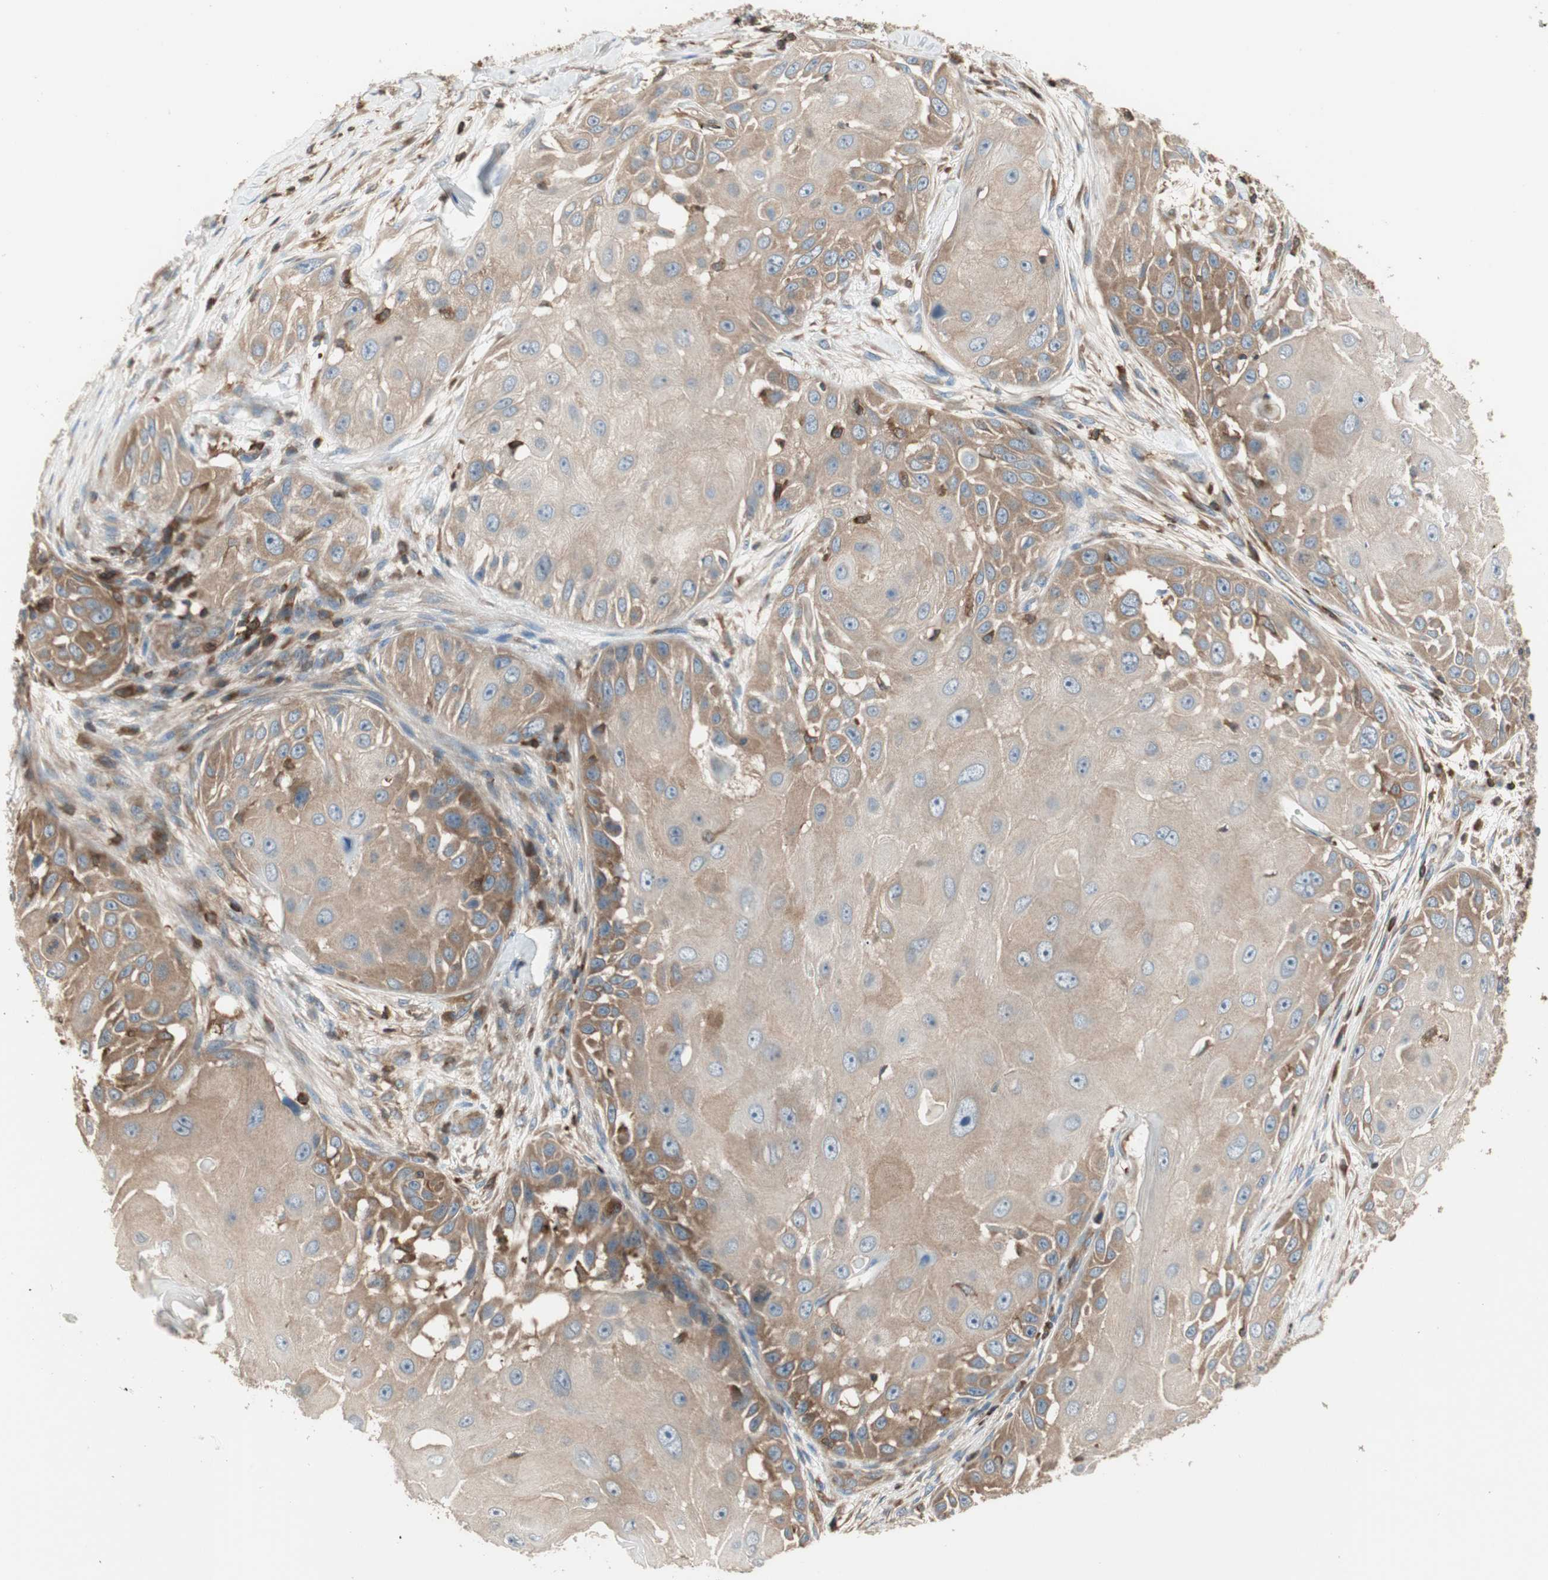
{"staining": {"intensity": "moderate", "quantity": "25%-75%", "location": "cytoplasmic/membranous"}, "tissue": "skin cancer", "cell_type": "Tumor cells", "image_type": "cancer", "snomed": [{"axis": "morphology", "description": "Squamous cell carcinoma, NOS"}, {"axis": "topography", "description": "Skin"}], "caption": "Immunohistochemical staining of squamous cell carcinoma (skin) reveals moderate cytoplasmic/membranous protein expression in approximately 25%-75% of tumor cells. The staining is performed using DAB brown chromogen to label protein expression. The nuclei are counter-stained blue using hematoxylin.", "gene": "CRLF3", "patient": {"sex": "female", "age": 44}}